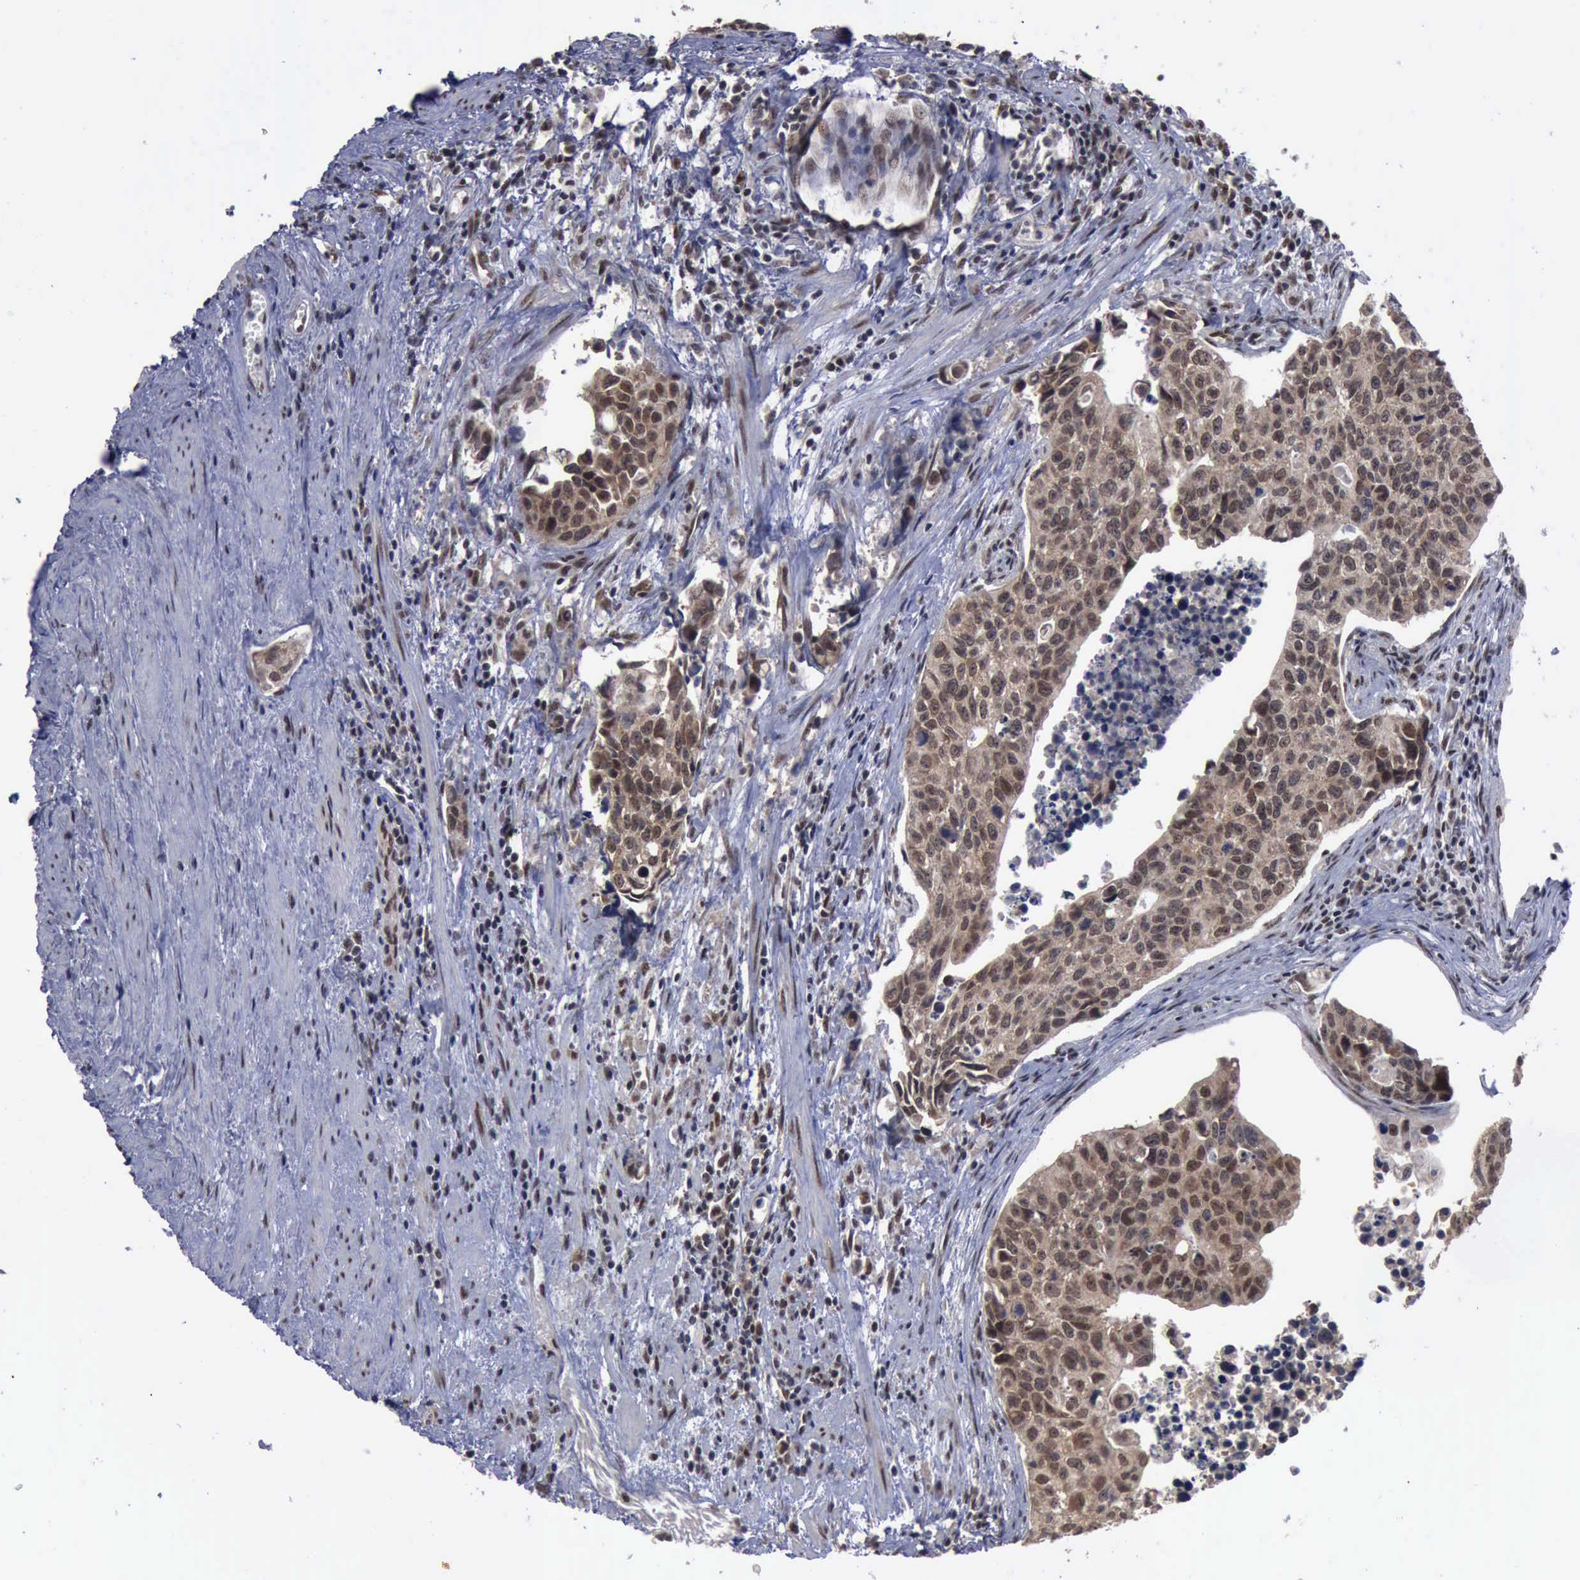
{"staining": {"intensity": "moderate", "quantity": ">75%", "location": "cytoplasmic/membranous,nuclear"}, "tissue": "urothelial cancer", "cell_type": "Tumor cells", "image_type": "cancer", "snomed": [{"axis": "morphology", "description": "Urothelial carcinoma, High grade"}, {"axis": "topography", "description": "Urinary bladder"}], "caption": "Tumor cells demonstrate medium levels of moderate cytoplasmic/membranous and nuclear expression in about >75% of cells in high-grade urothelial carcinoma.", "gene": "RTCB", "patient": {"sex": "male", "age": 81}}